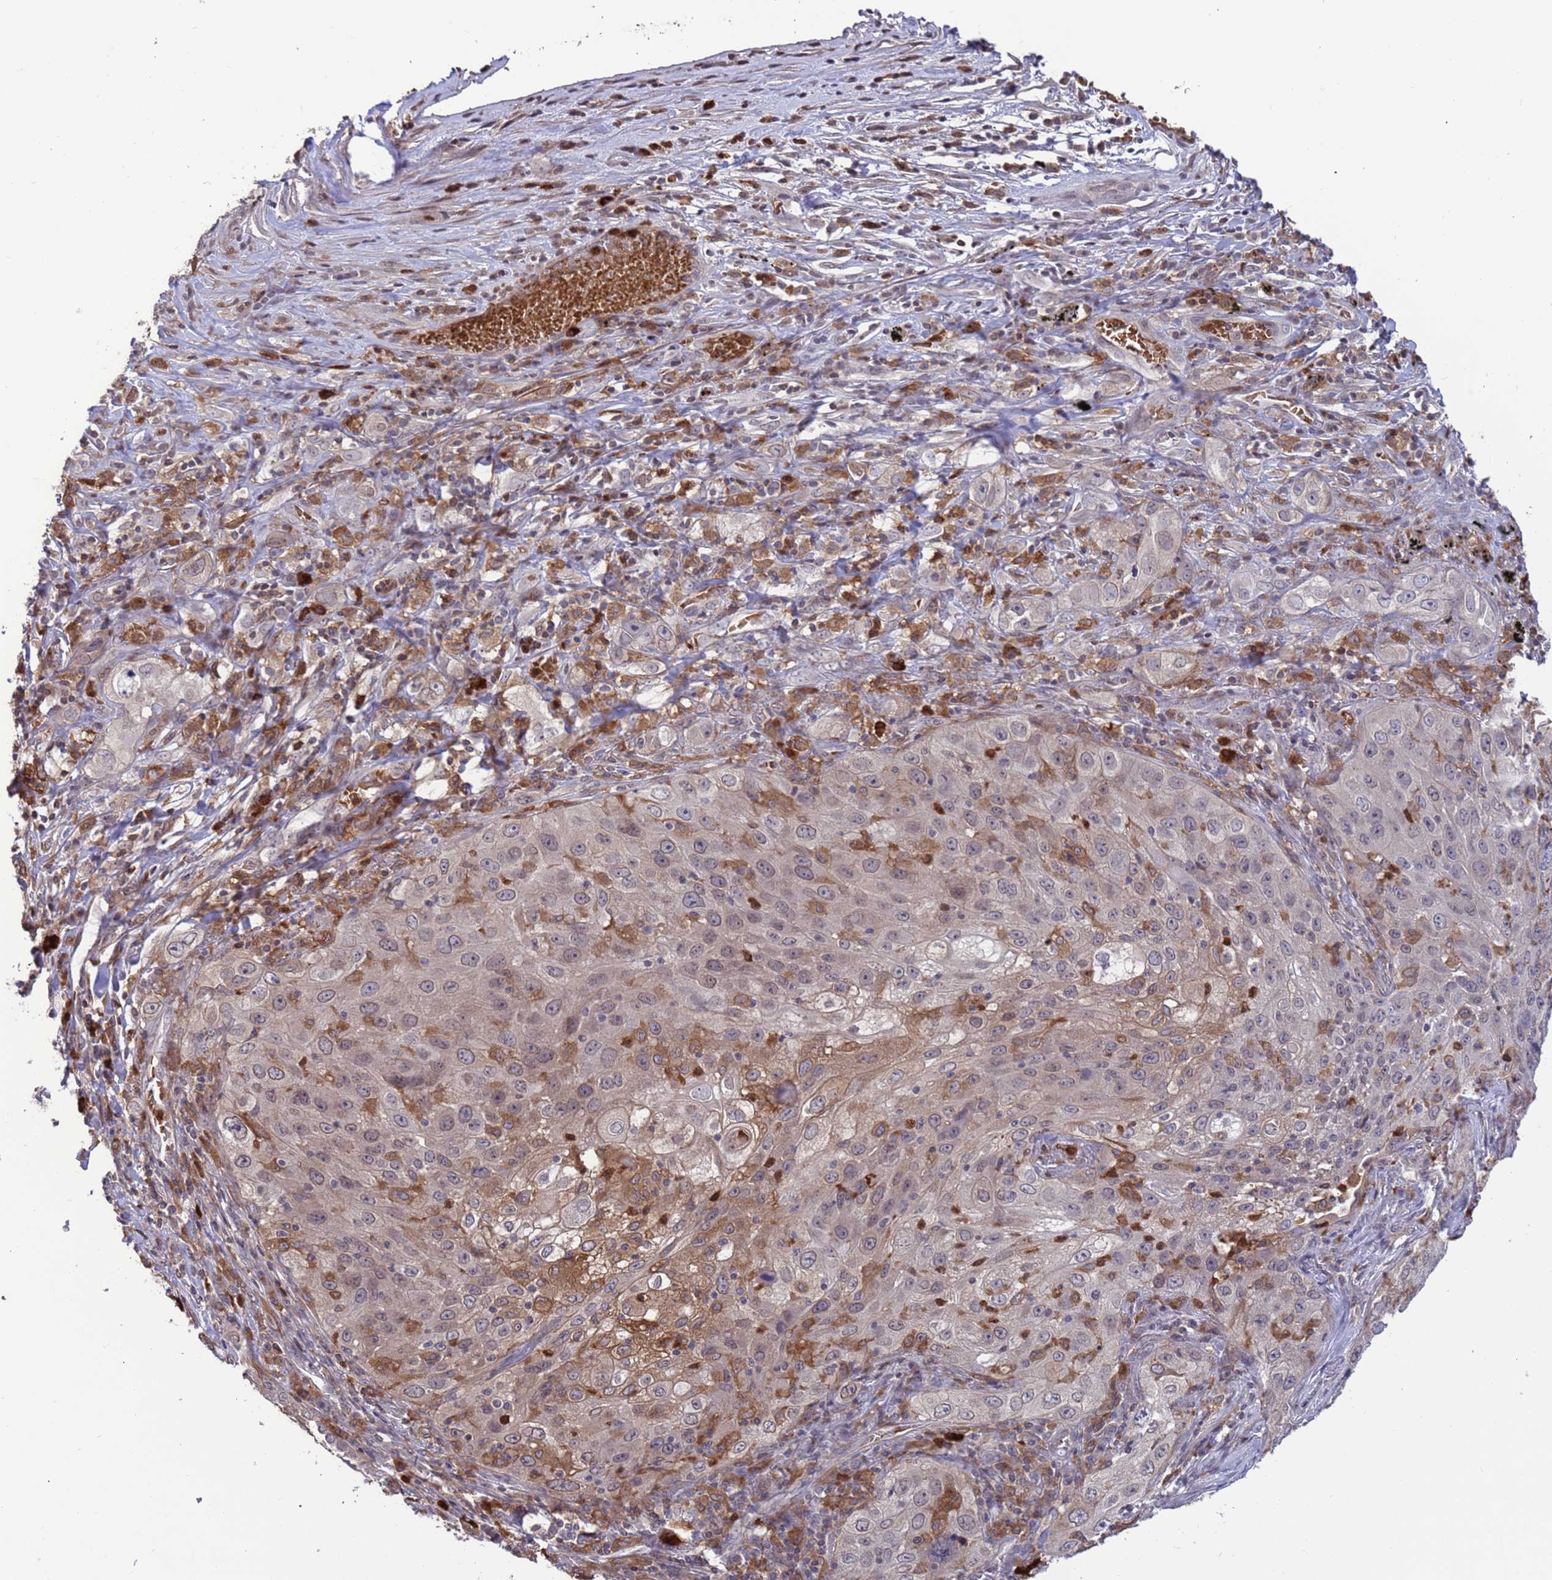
{"staining": {"intensity": "negative", "quantity": "none", "location": "none"}, "tissue": "lung cancer", "cell_type": "Tumor cells", "image_type": "cancer", "snomed": [{"axis": "morphology", "description": "Squamous cell carcinoma, NOS"}, {"axis": "topography", "description": "Lung"}], "caption": "There is no significant positivity in tumor cells of squamous cell carcinoma (lung).", "gene": "AMPD3", "patient": {"sex": "female", "age": 69}}